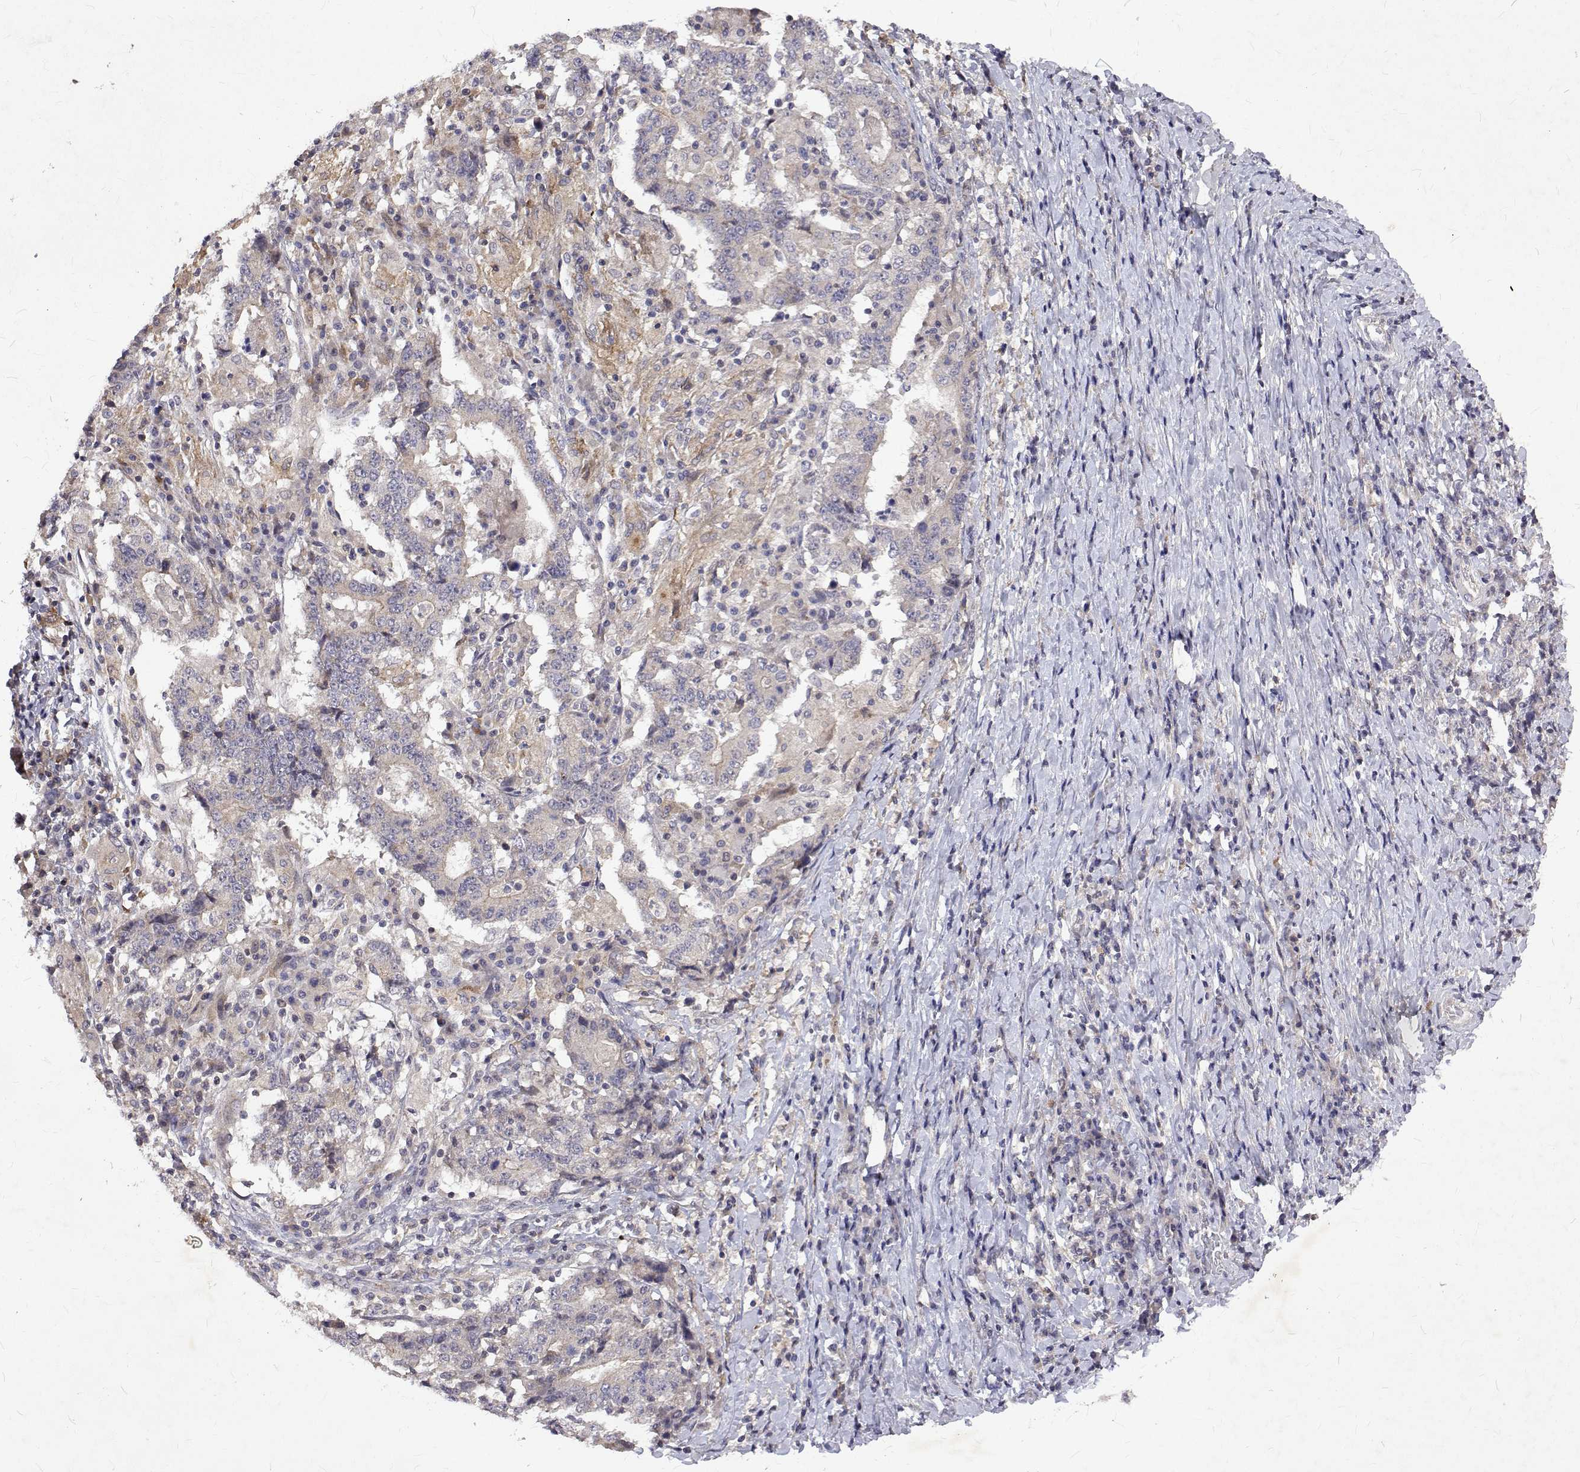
{"staining": {"intensity": "negative", "quantity": "none", "location": "none"}, "tissue": "stomach cancer", "cell_type": "Tumor cells", "image_type": "cancer", "snomed": [{"axis": "morphology", "description": "Normal tissue, NOS"}, {"axis": "morphology", "description": "Adenocarcinoma, NOS"}, {"axis": "topography", "description": "Stomach, upper"}, {"axis": "topography", "description": "Stomach"}], "caption": "An immunohistochemistry (IHC) micrograph of adenocarcinoma (stomach) is shown. There is no staining in tumor cells of adenocarcinoma (stomach).", "gene": "ALKBH8", "patient": {"sex": "male", "age": 59}}